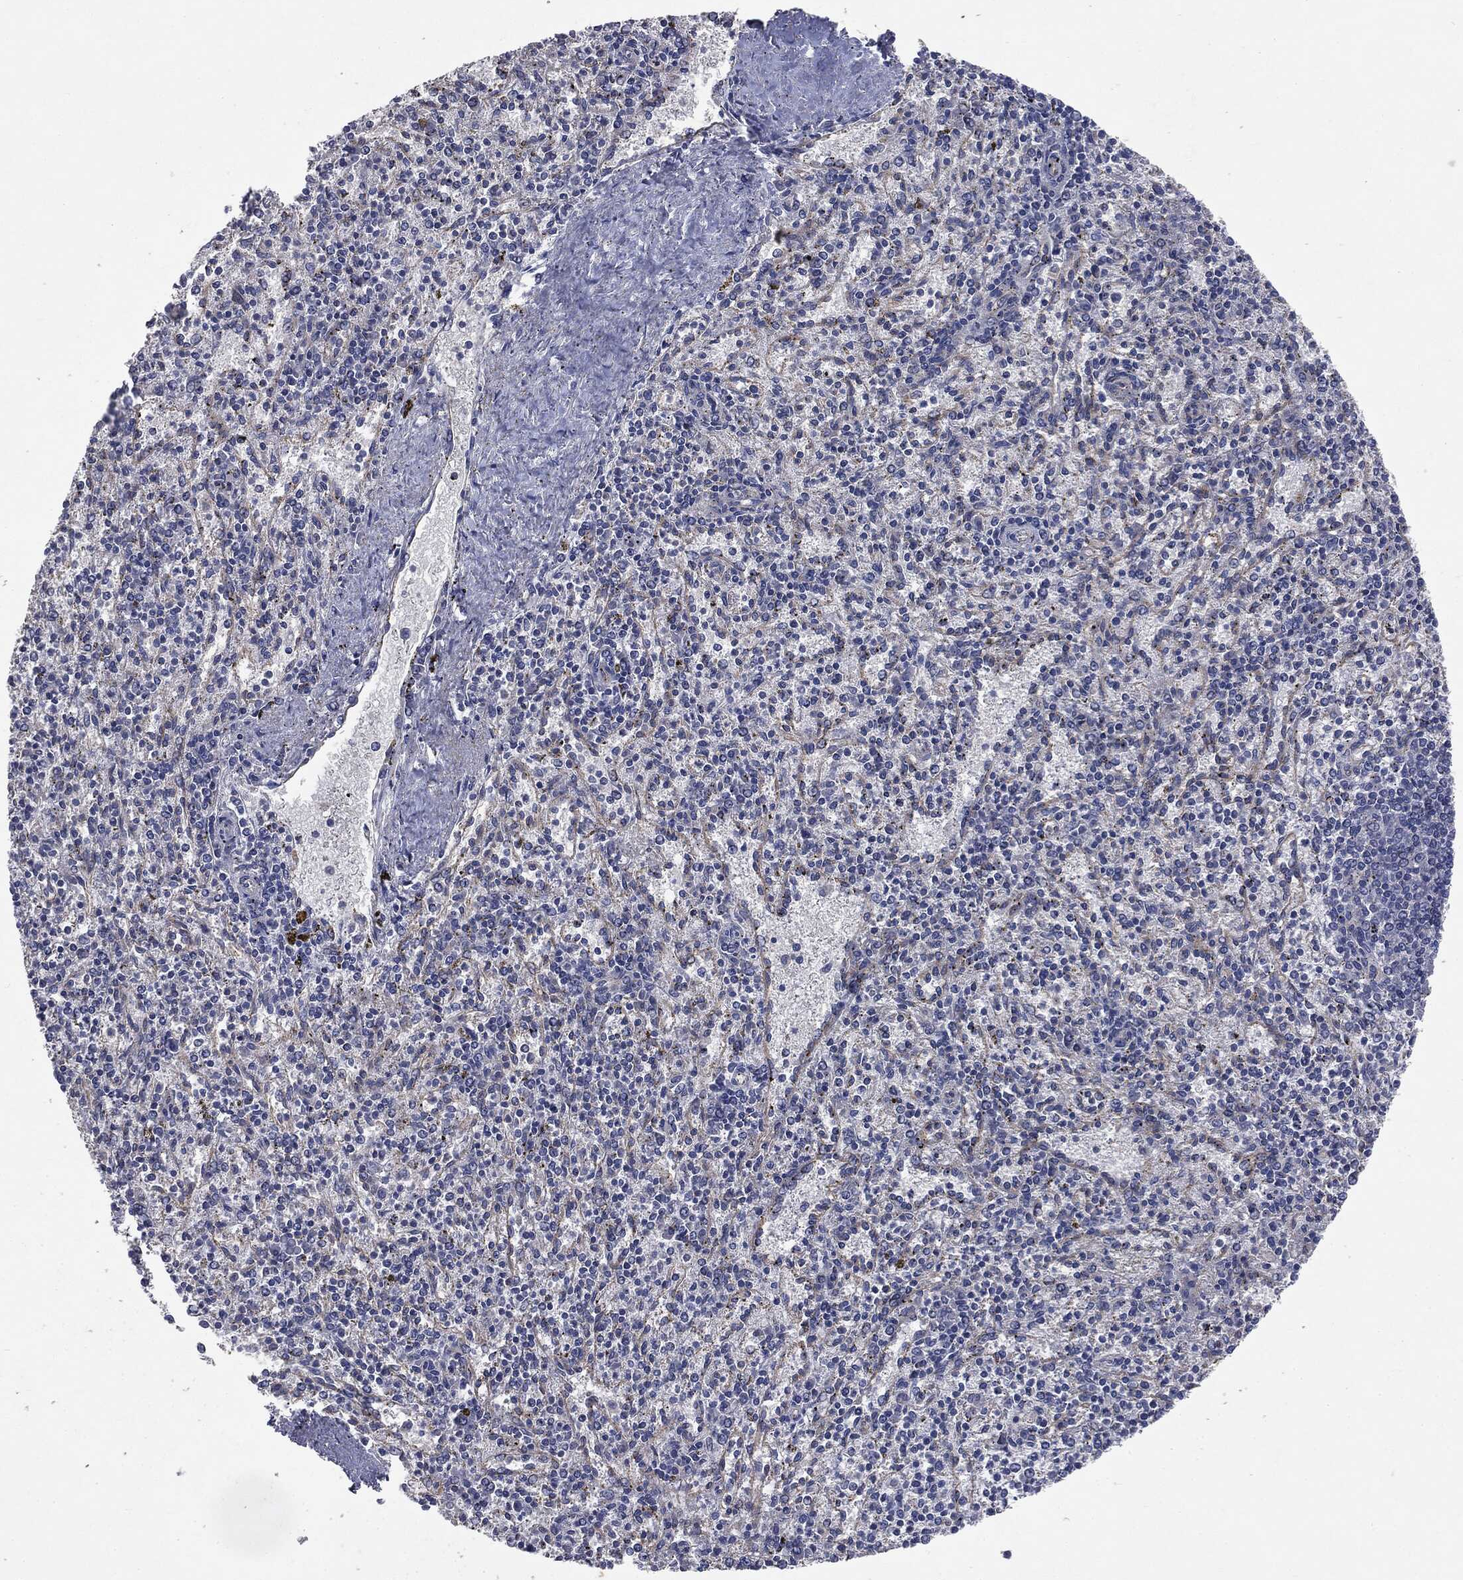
{"staining": {"intensity": "weak", "quantity": "<25%", "location": "cytoplasmic/membranous"}, "tissue": "spleen", "cell_type": "Cells in red pulp", "image_type": "normal", "snomed": [{"axis": "morphology", "description": "Normal tissue, NOS"}, {"axis": "topography", "description": "Spleen"}], "caption": "Protein analysis of benign spleen exhibits no significant staining in cells in red pulp. The staining is performed using DAB (3,3'-diaminobenzidine) brown chromogen with nuclei counter-stained in using hematoxylin.", "gene": "EPS15L1", "patient": {"sex": "female", "age": 37}}